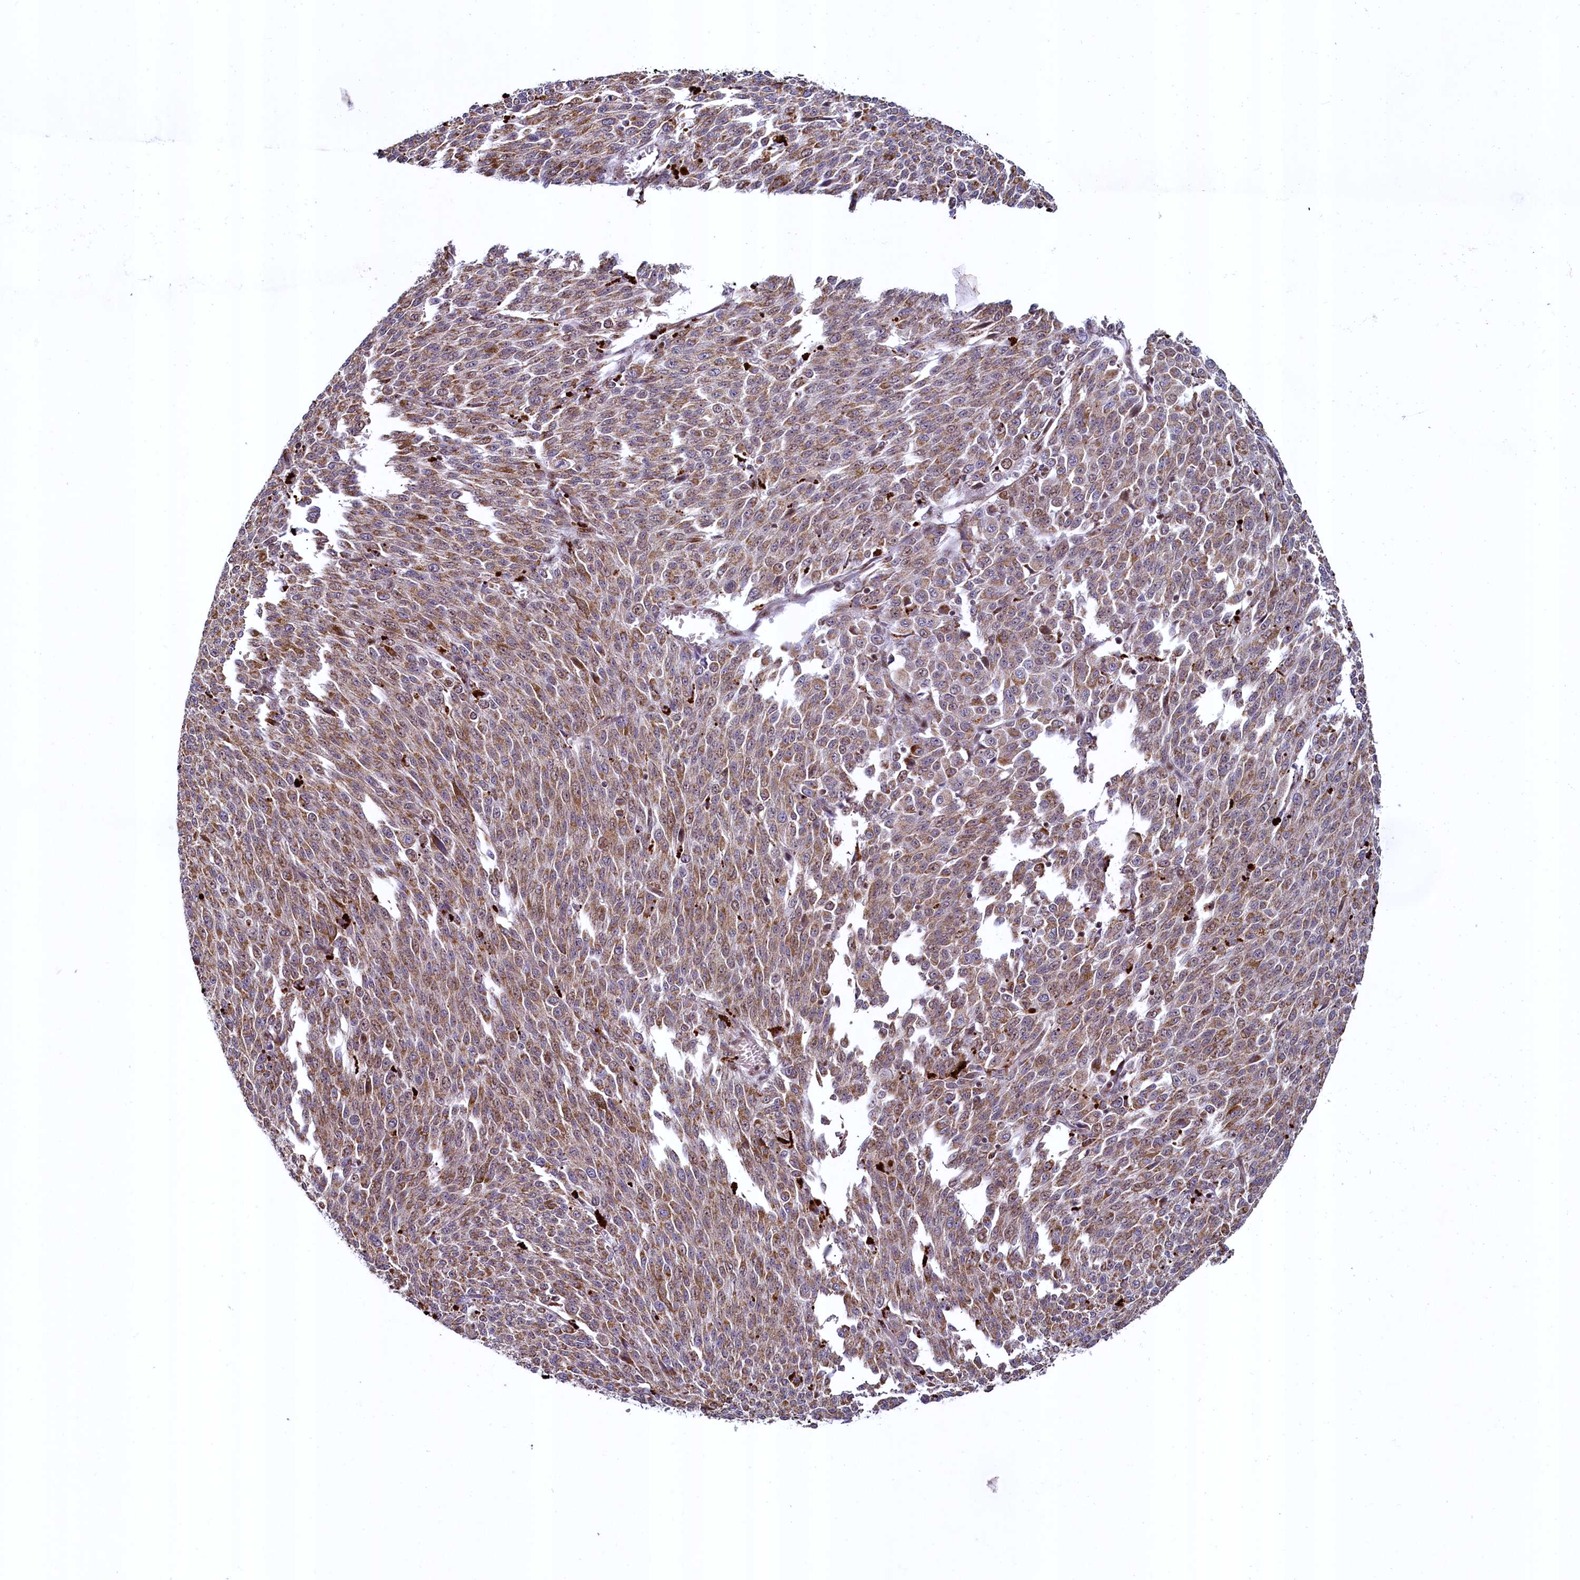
{"staining": {"intensity": "moderate", "quantity": ">75%", "location": "cytoplasmic/membranous"}, "tissue": "melanoma", "cell_type": "Tumor cells", "image_type": "cancer", "snomed": [{"axis": "morphology", "description": "Malignant melanoma, NOS"}, {"axis": "topography", "description": "Skin"}], "caption": "A photomicrograph of human melanoma stained for a protein shows moderate cytoplasmic/membranous brown staining in tumor cells.", "gene": "ZNF577", "patient": {"sex": "female", "age": 52}}